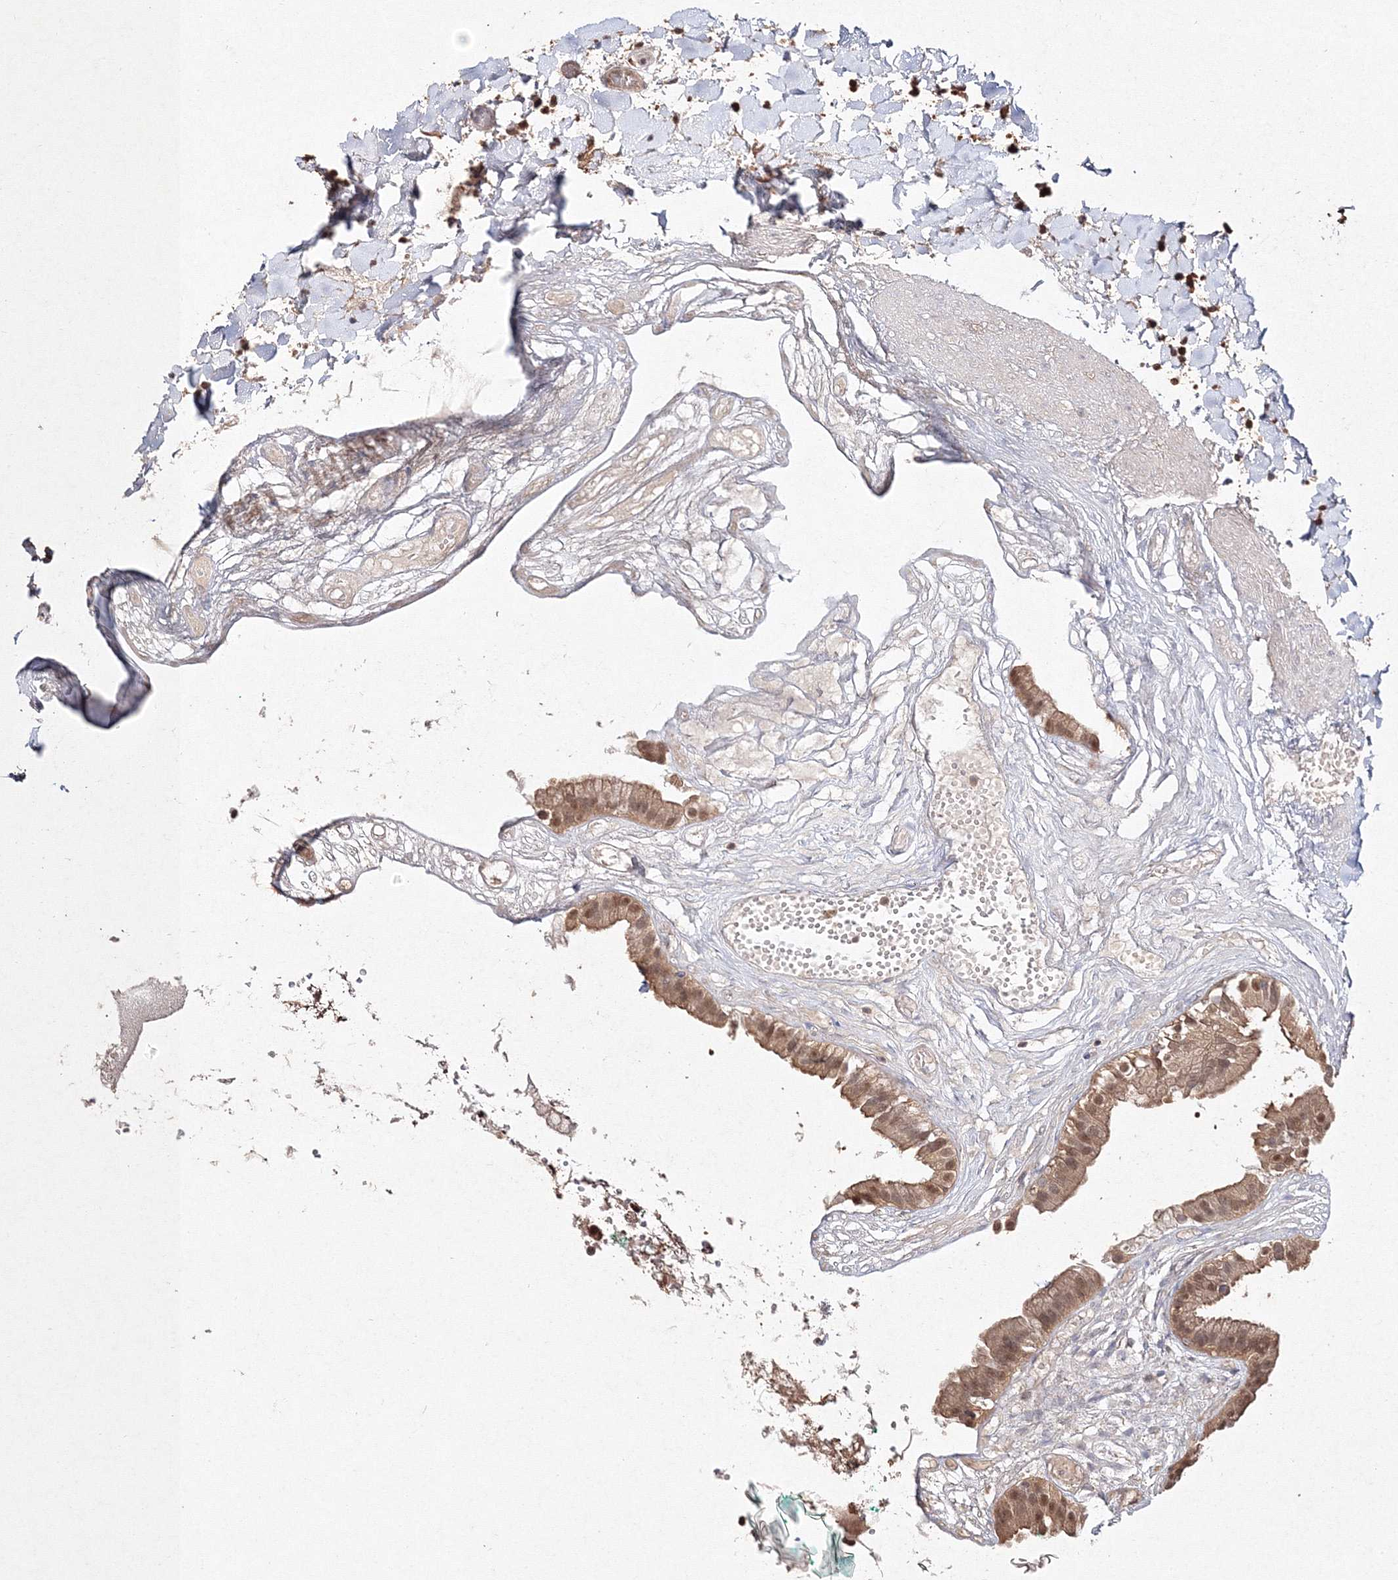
{"staining": {"intensity": "moderate", "quantity": ">75%", "location": "cytoplasmic/membranous,nuclear"}, "tissue": "gallbladder", "cell_type": "Glandular cells", "image_type": "normal", "snomed": [{"axis": "morphology", "description": "Normal tissue, NOS"}, {"axis": "topography", "description": "Gallbladder"}], "caption": "There is medium levels of moderate cytoplasmic/membranous,nuclear expression in glandular cells of normal gallbladder, as demonstrated by immunohistochemical staining (brown color).", "gene": "S100A11", "patient": {"sex": "female", "age": 26}}